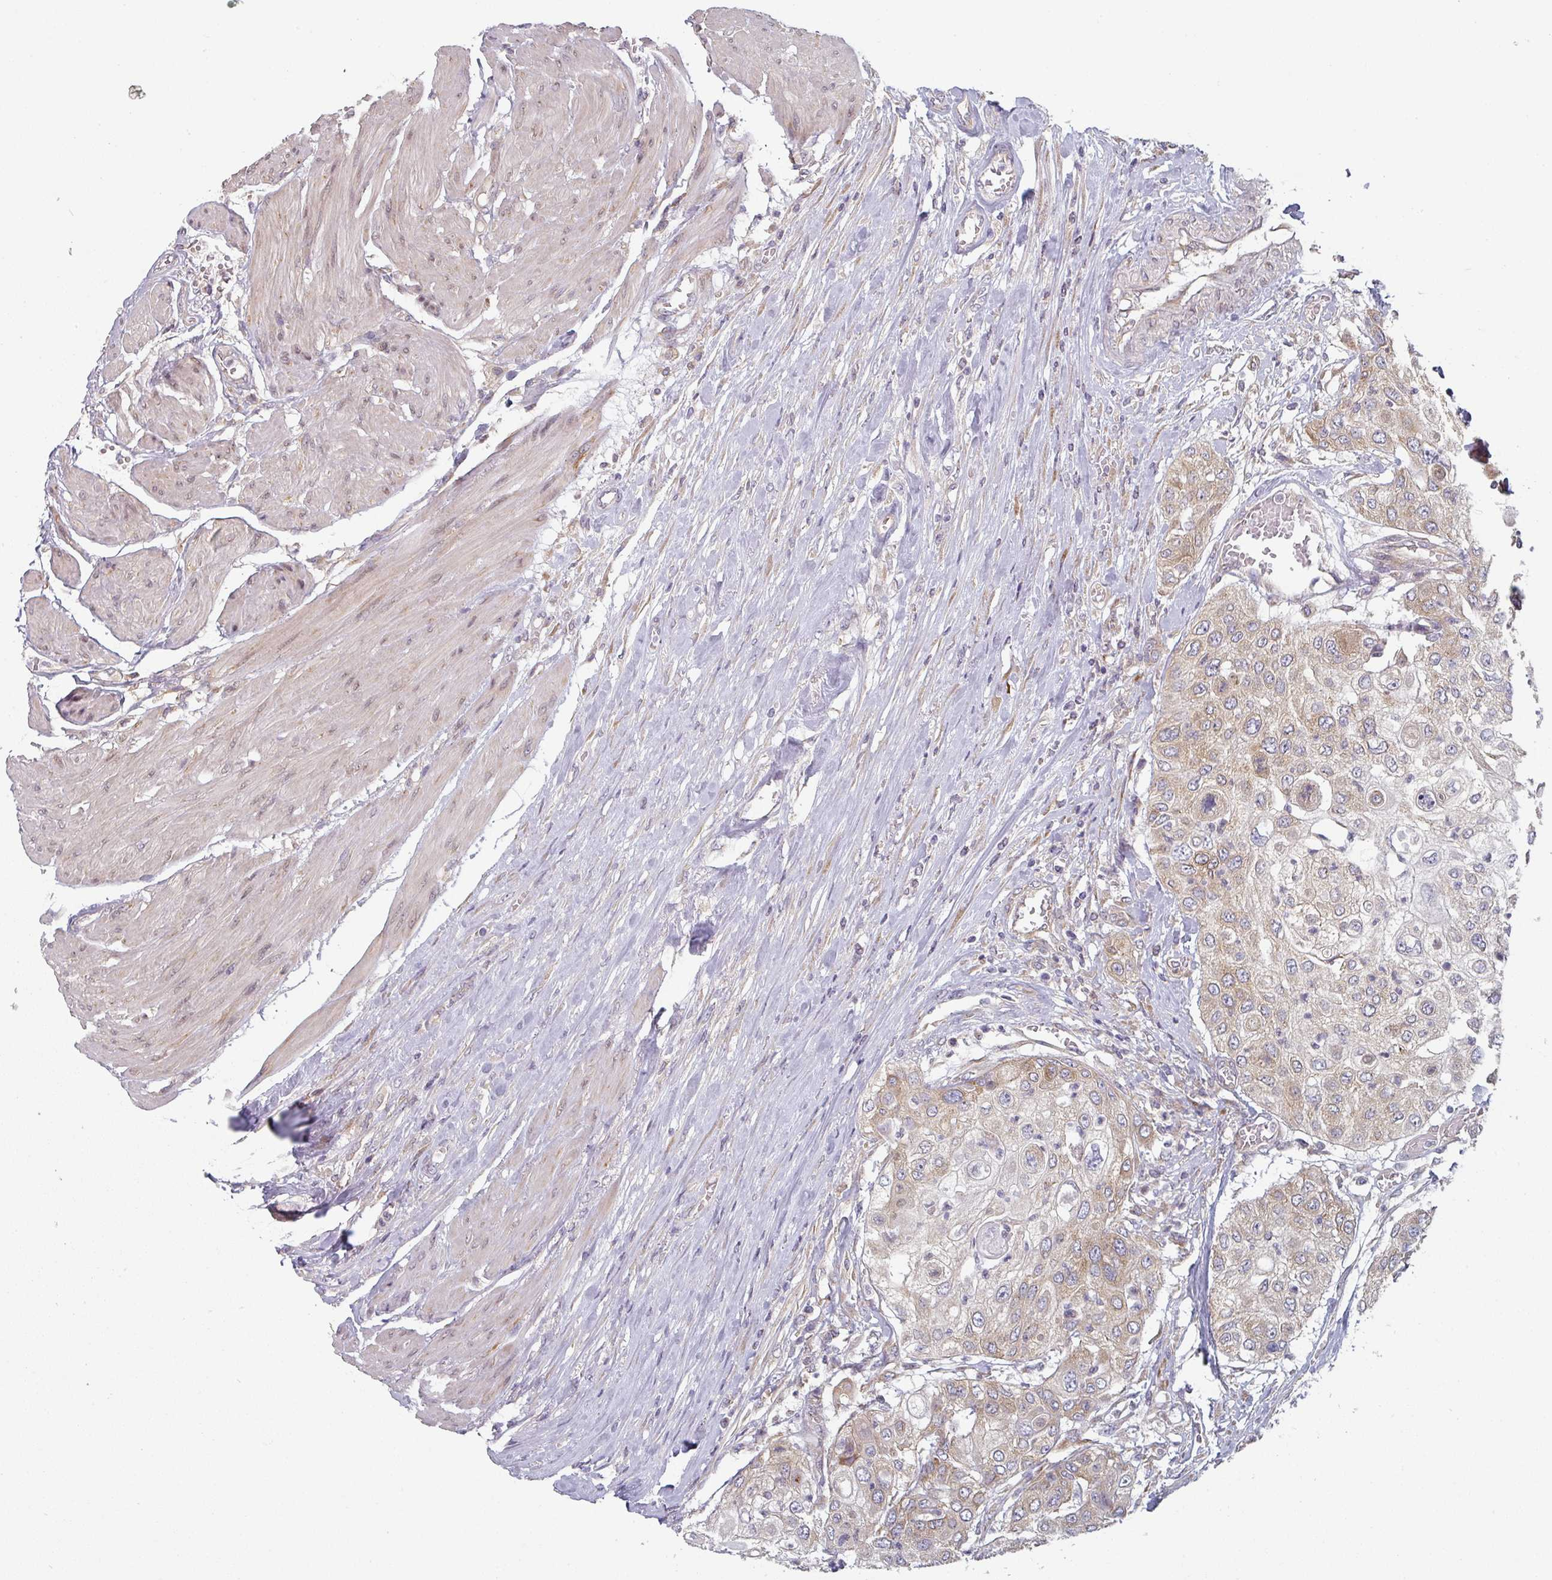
{"staining": {"intensity": "weak", "quantity": "25%-75%", "location": "cytoplasmic/membranous"}, "tissue": "urothelial cancer", "cell_type": "Tumor cells", "image_type": "cancer", "snomed": [{"axis": "morphology", "description": "Urothelial carcinoma, High grade"}, {"axis": "topography", "description": "Urinary bladder"}], "caption": "High-grade urothelial carcinoma stained with DAB immunohistochemistry displays low levels of weak cytoplasmic/membranous expression in approximately 25%-75% of tumor cells. (DAB (3,3'-diaminobenzidine) = brown stain, brightfield microscopy at high magnification).", "gene": "TAPT1", "patient": {"sex": "female", "age": 79}}